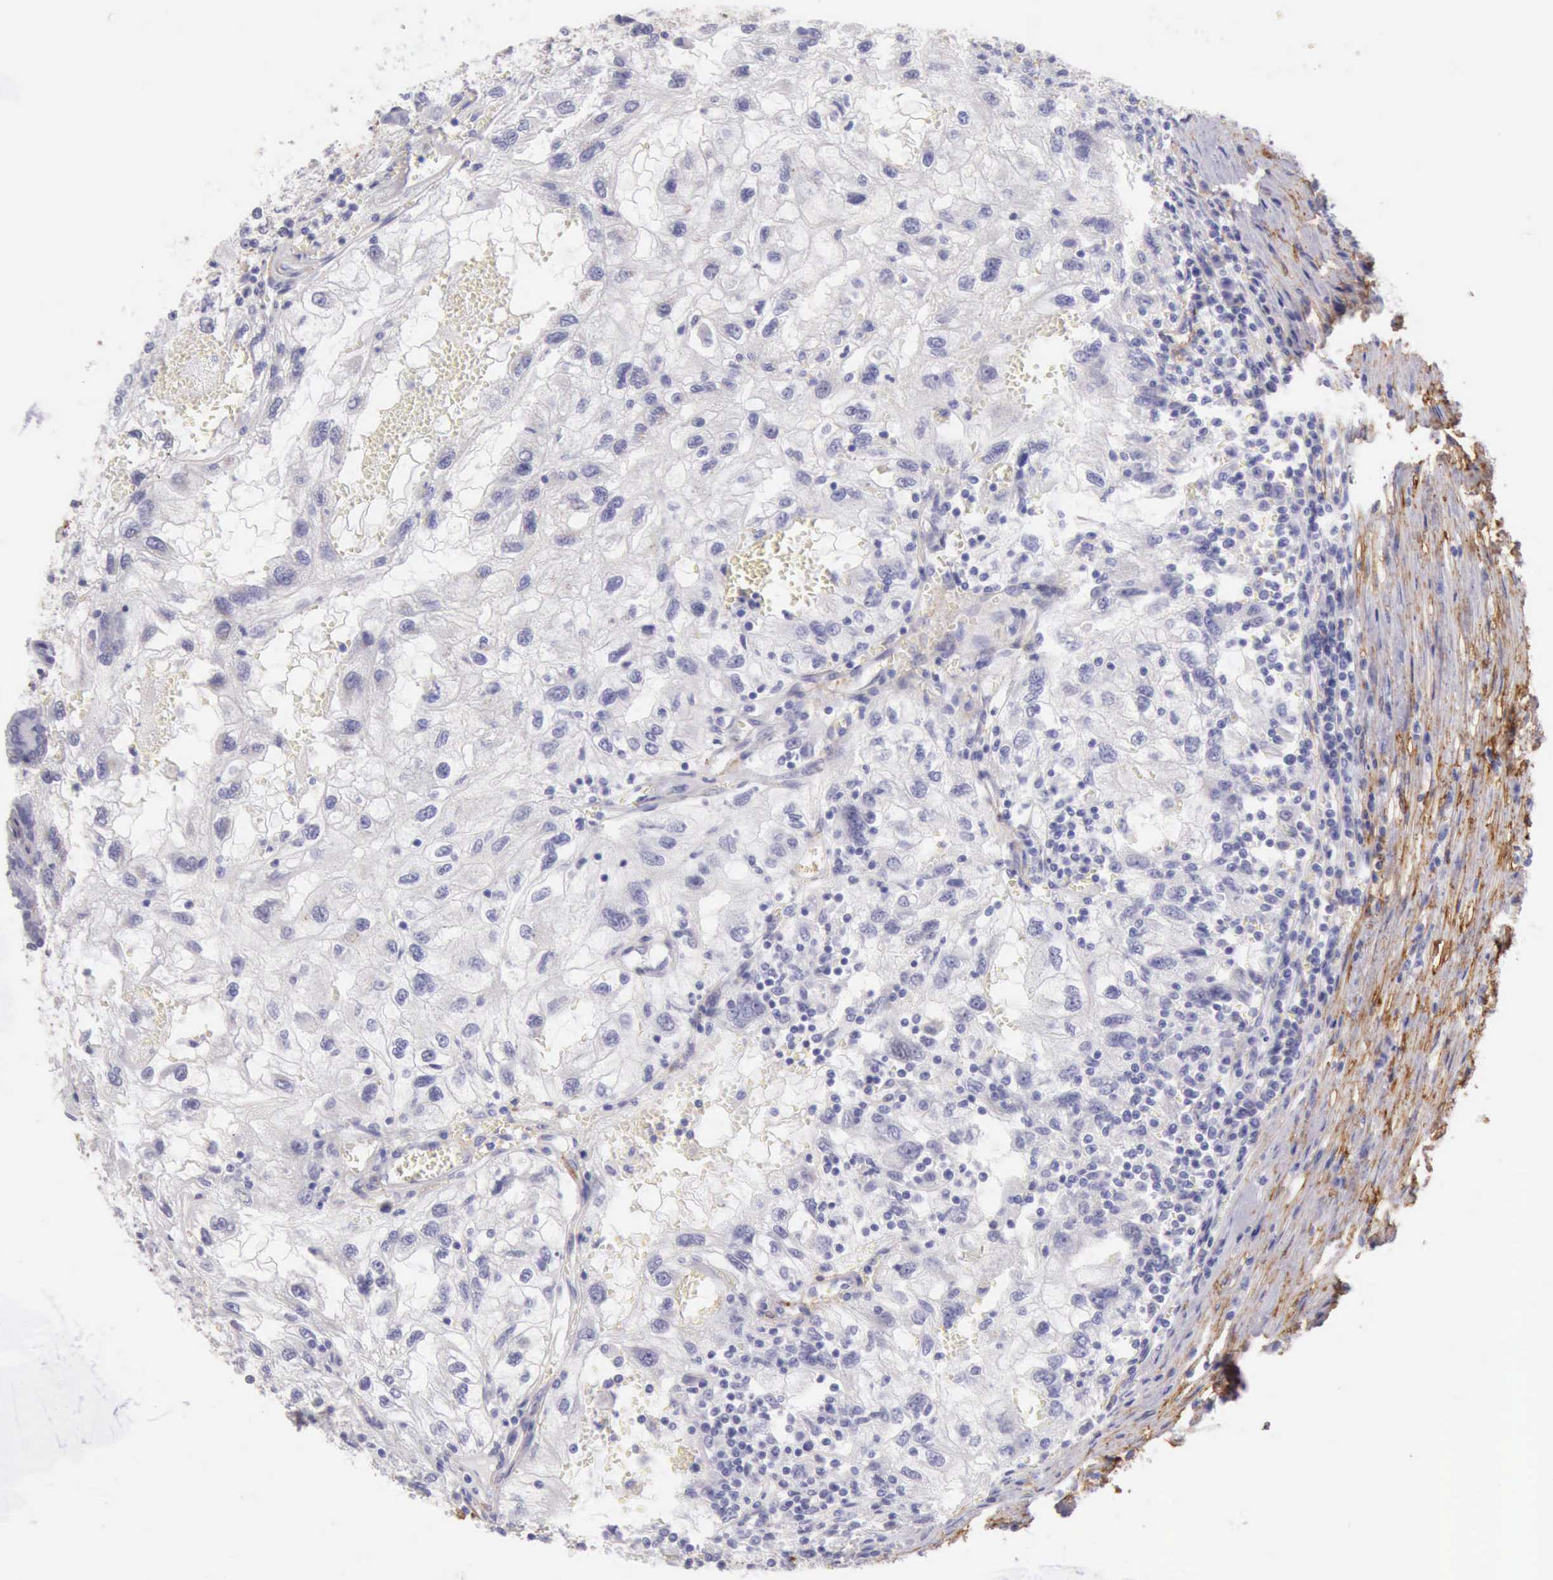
{"staining": {"intensity": "negative", "quantity": "none", "location": "none"}, "tissue": "renal cancer", "cell_type": "Tumor cells", "image_type": "cancer", "snomed": [{"axis": "morphology", "description": "Normal tissue, NOS"}, {"axis": "morphology", "description": "Adenocarcinoma, NOS"}, {"axis": "topography", "description": "Kidney"}], "caption": "IHC histopathology image of human renal cancer stained for a protein (brown), which demonstrates no expression in tumor cells. (Brightfield microscopy of DAB immunohistochemistry at high magnification).", "gene": "AOC3", "patient": {"sex": "male", "age": 71}}